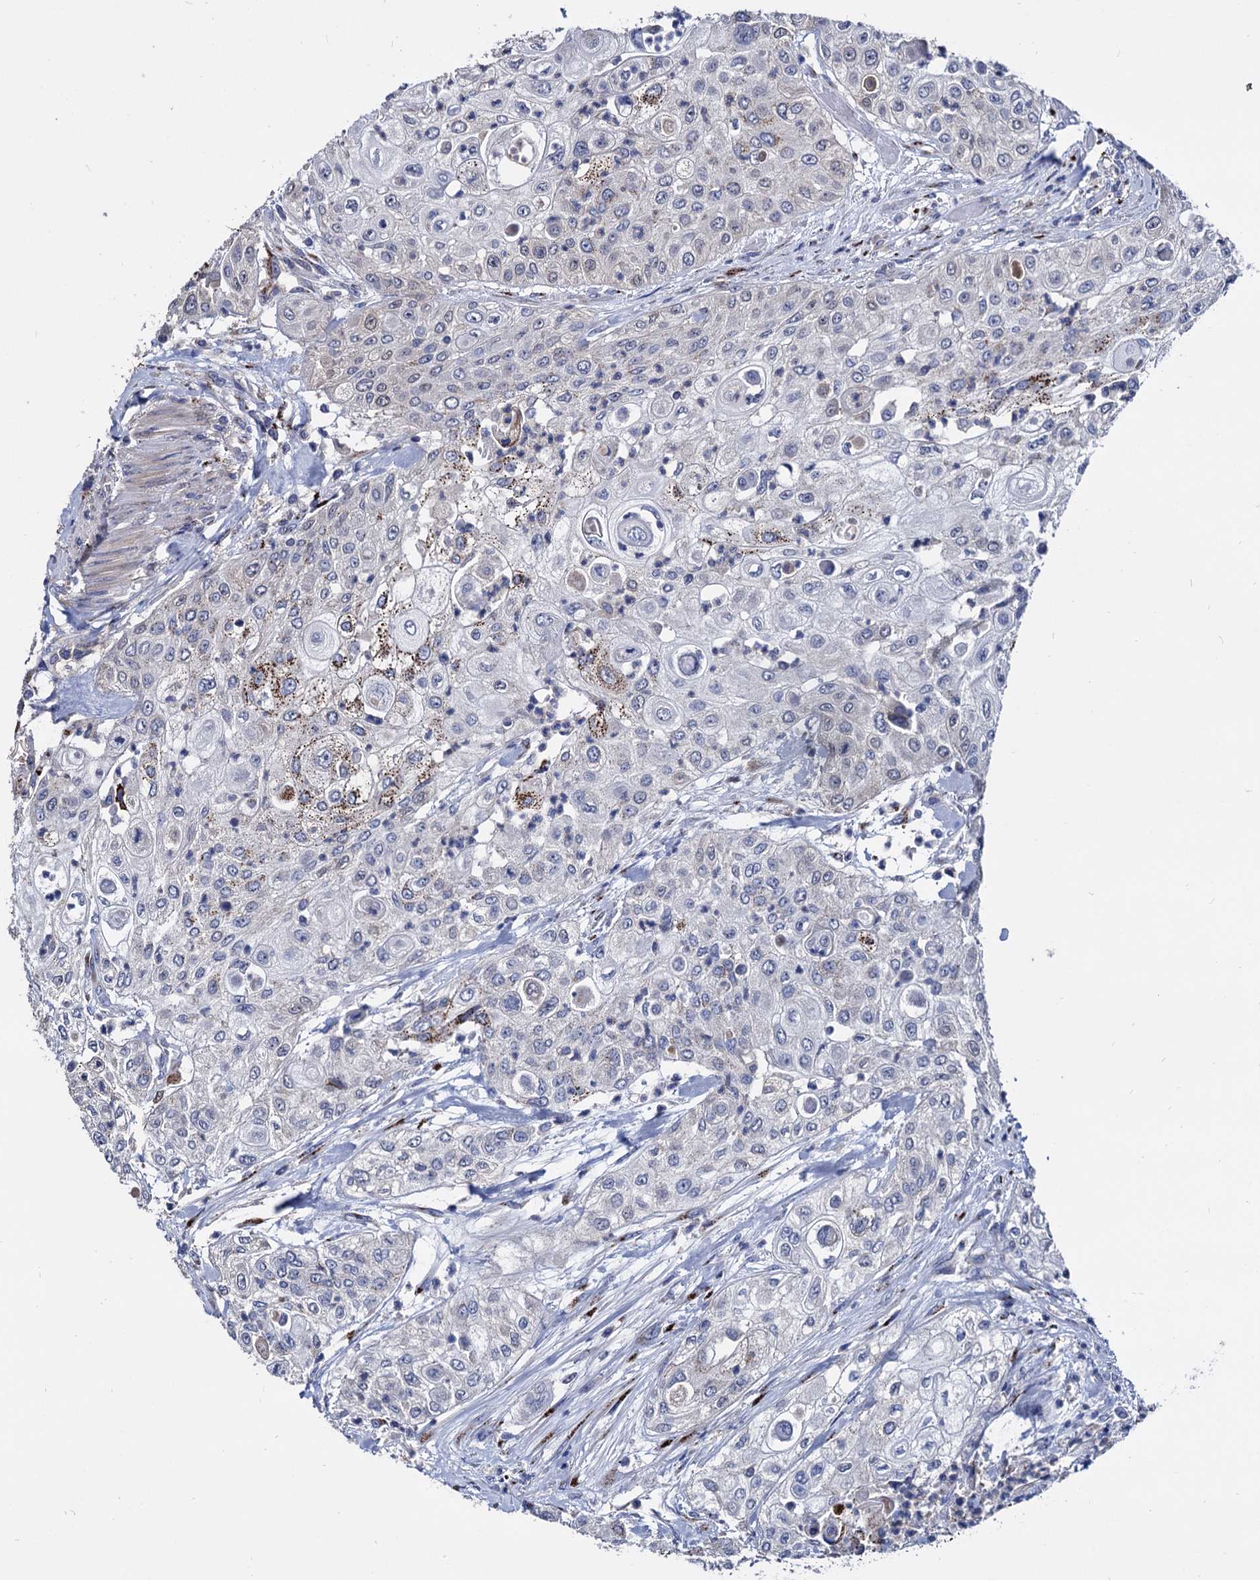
{"staining": {"intensity": "negative", "quantity": "none", "location": "none"}, "tissue": "urothelial cancer", "cell_type": "Tumor cells", "image_type": "cancer", "snomed": [{"axis": "morphology", "description": "Urothelial carcinoma, High grade"}, {"axis": "topography", "description": "Urinary bladder"}], "caption": "The immunohistochemistry photomicrograph has no significant positivity in tumor cells of urothelial carcinoma (high-grade) tissue.", "gene": "ESD", "patient": {"sex": "female", "age": 79}}